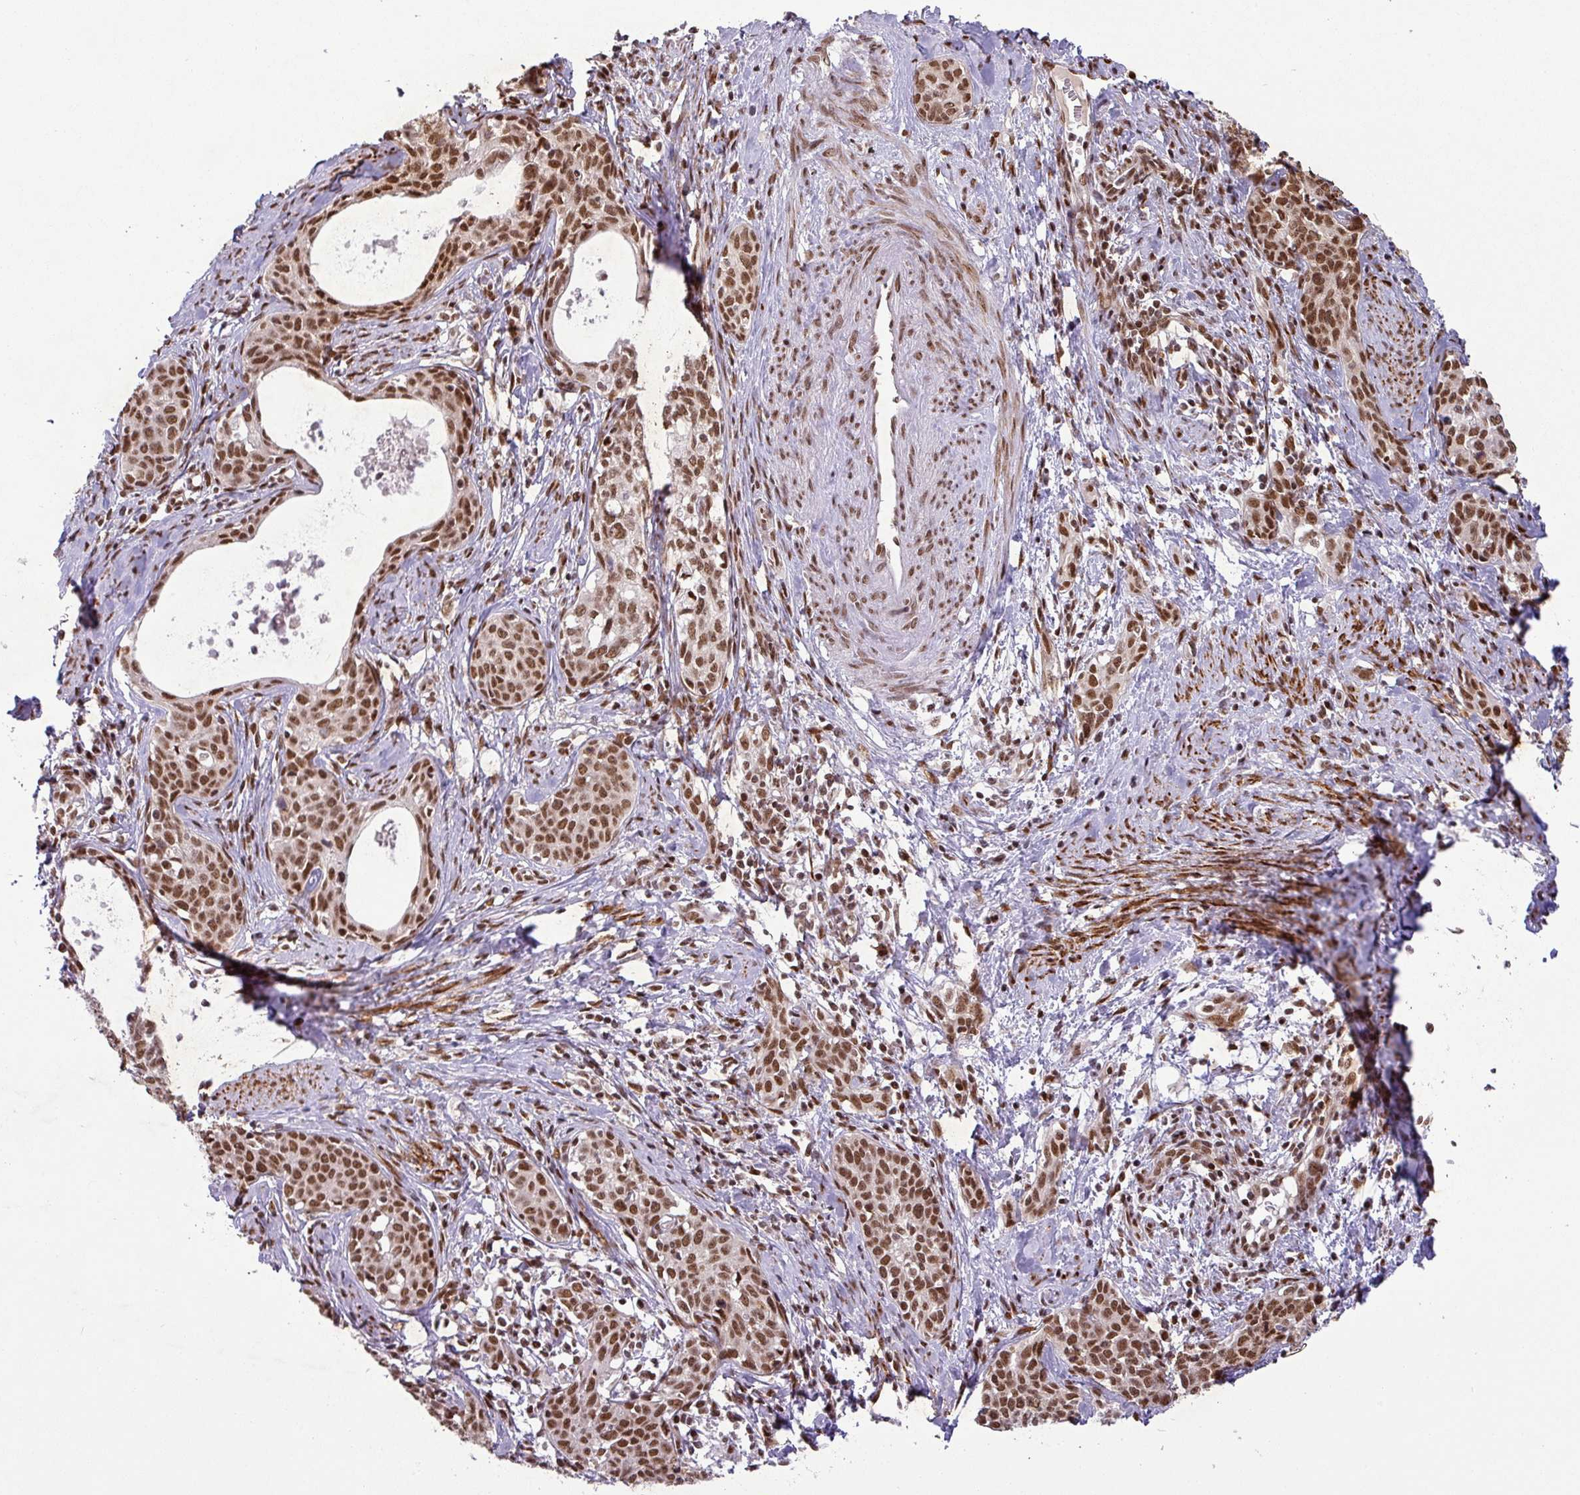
{"staining": {"intensity": "strong", "quantity": ">75%", "location": "nuclear"}, "tissue": "cervical cancer", "cell_type": "Tumor cells", "image_type": "cancer", "snomed": [{"axis": "morphology", "description": "Squamous cell carcinoma, NOS"}, {"axis": "topography", "description": "Cervix"}], "caption": "Immunohistochemistry (IHC) (DAB) staining of cervical squamous cell carcinoma reveals strong nuclear protein positivity in about >75% of tumor cells.", "gene": "SRSF2", "patient": {"sex": "female", "age": 52}}